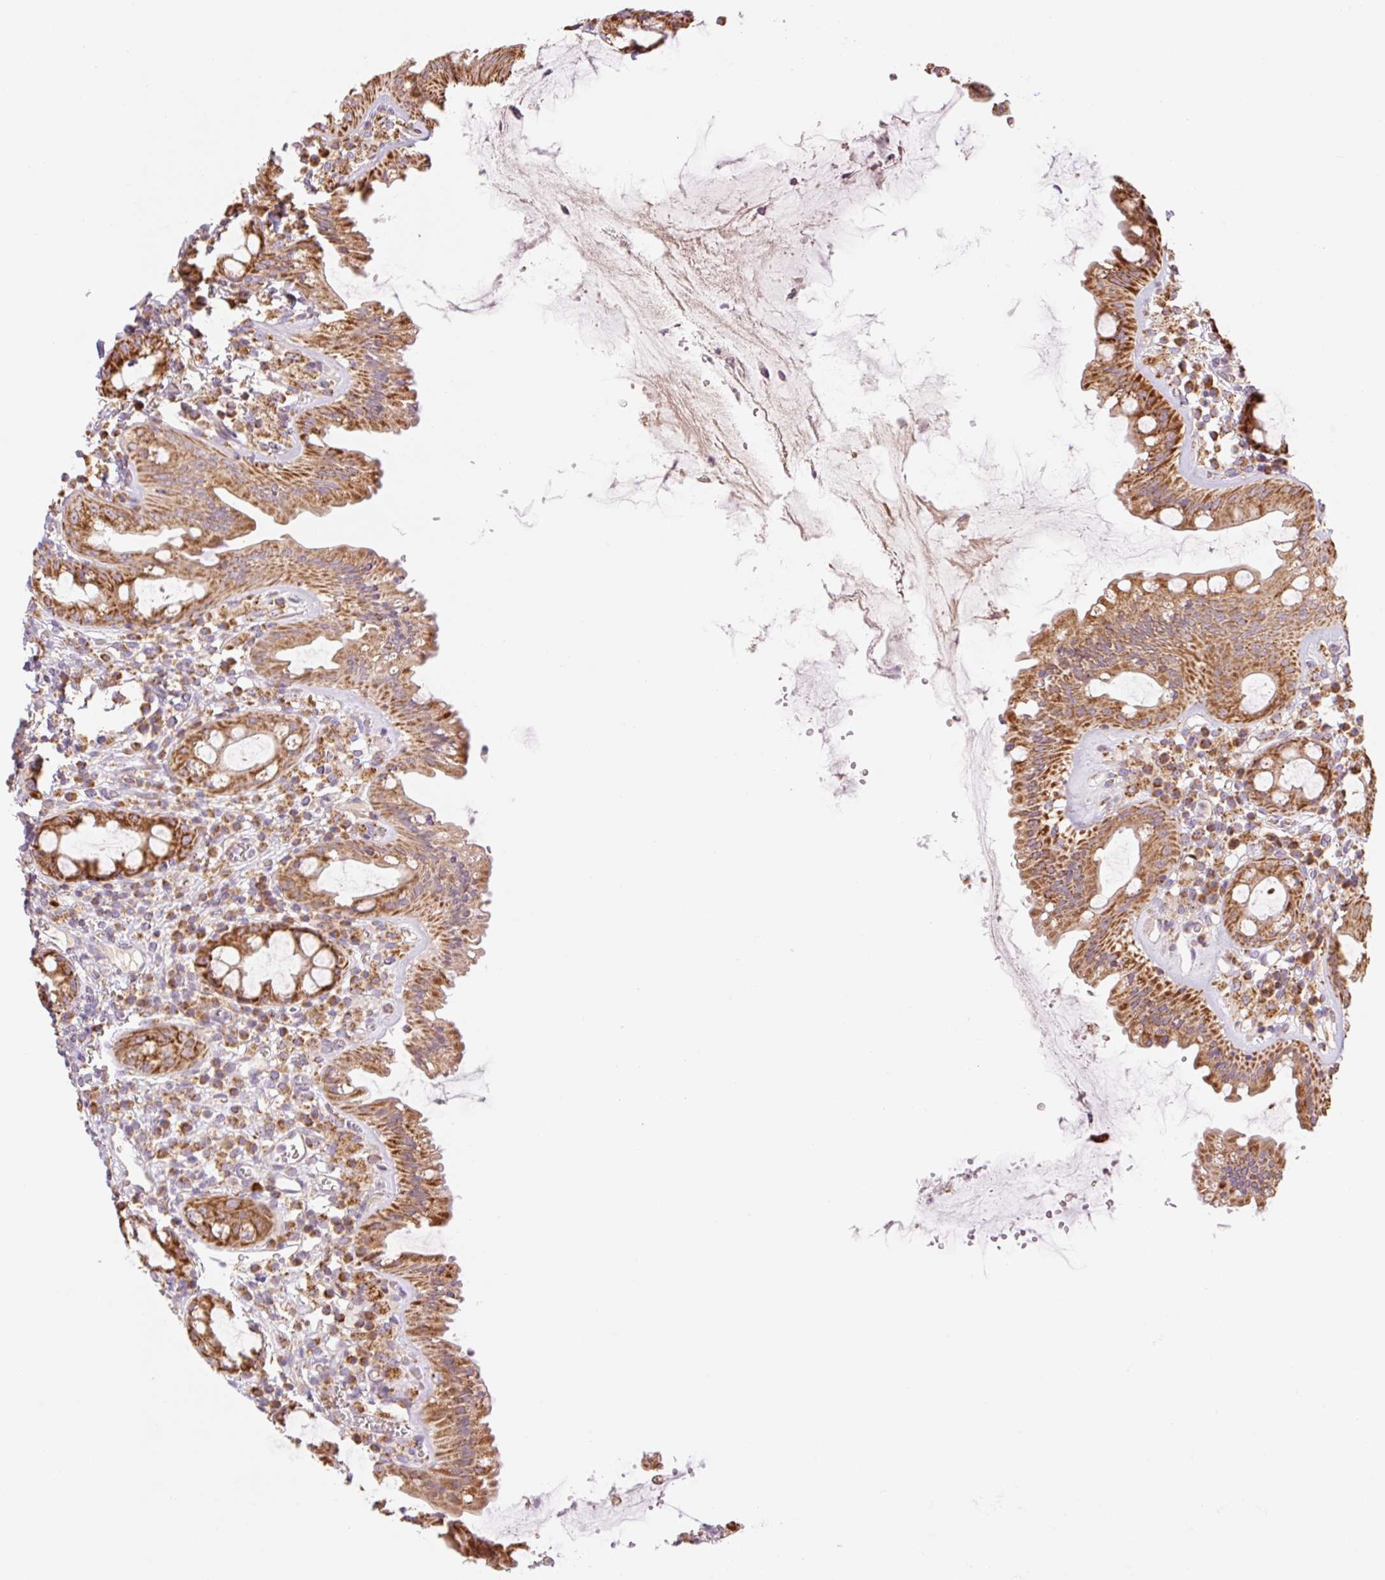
{"staining": {"intensity": "strong", "quantity": ">75%", "location": "cytoplasmic/membranous"}, "tissue": "rectum", "cell_type": "Glandular cells", "image_type": "normal", "snomed": [{"axis": "morphology", "description": "Normal tissue, NOS"}, {"axis": "topography", "description": "Rectum"}], "caption": "High-power microscopy captured an IHC photomicrograph of normal rectum, revealing strong cytoplasmic/membranous expression in approximately >75% of glandular cells.", "gene": "GOSR2", "patient": {"sex": "female", "age": 57}}